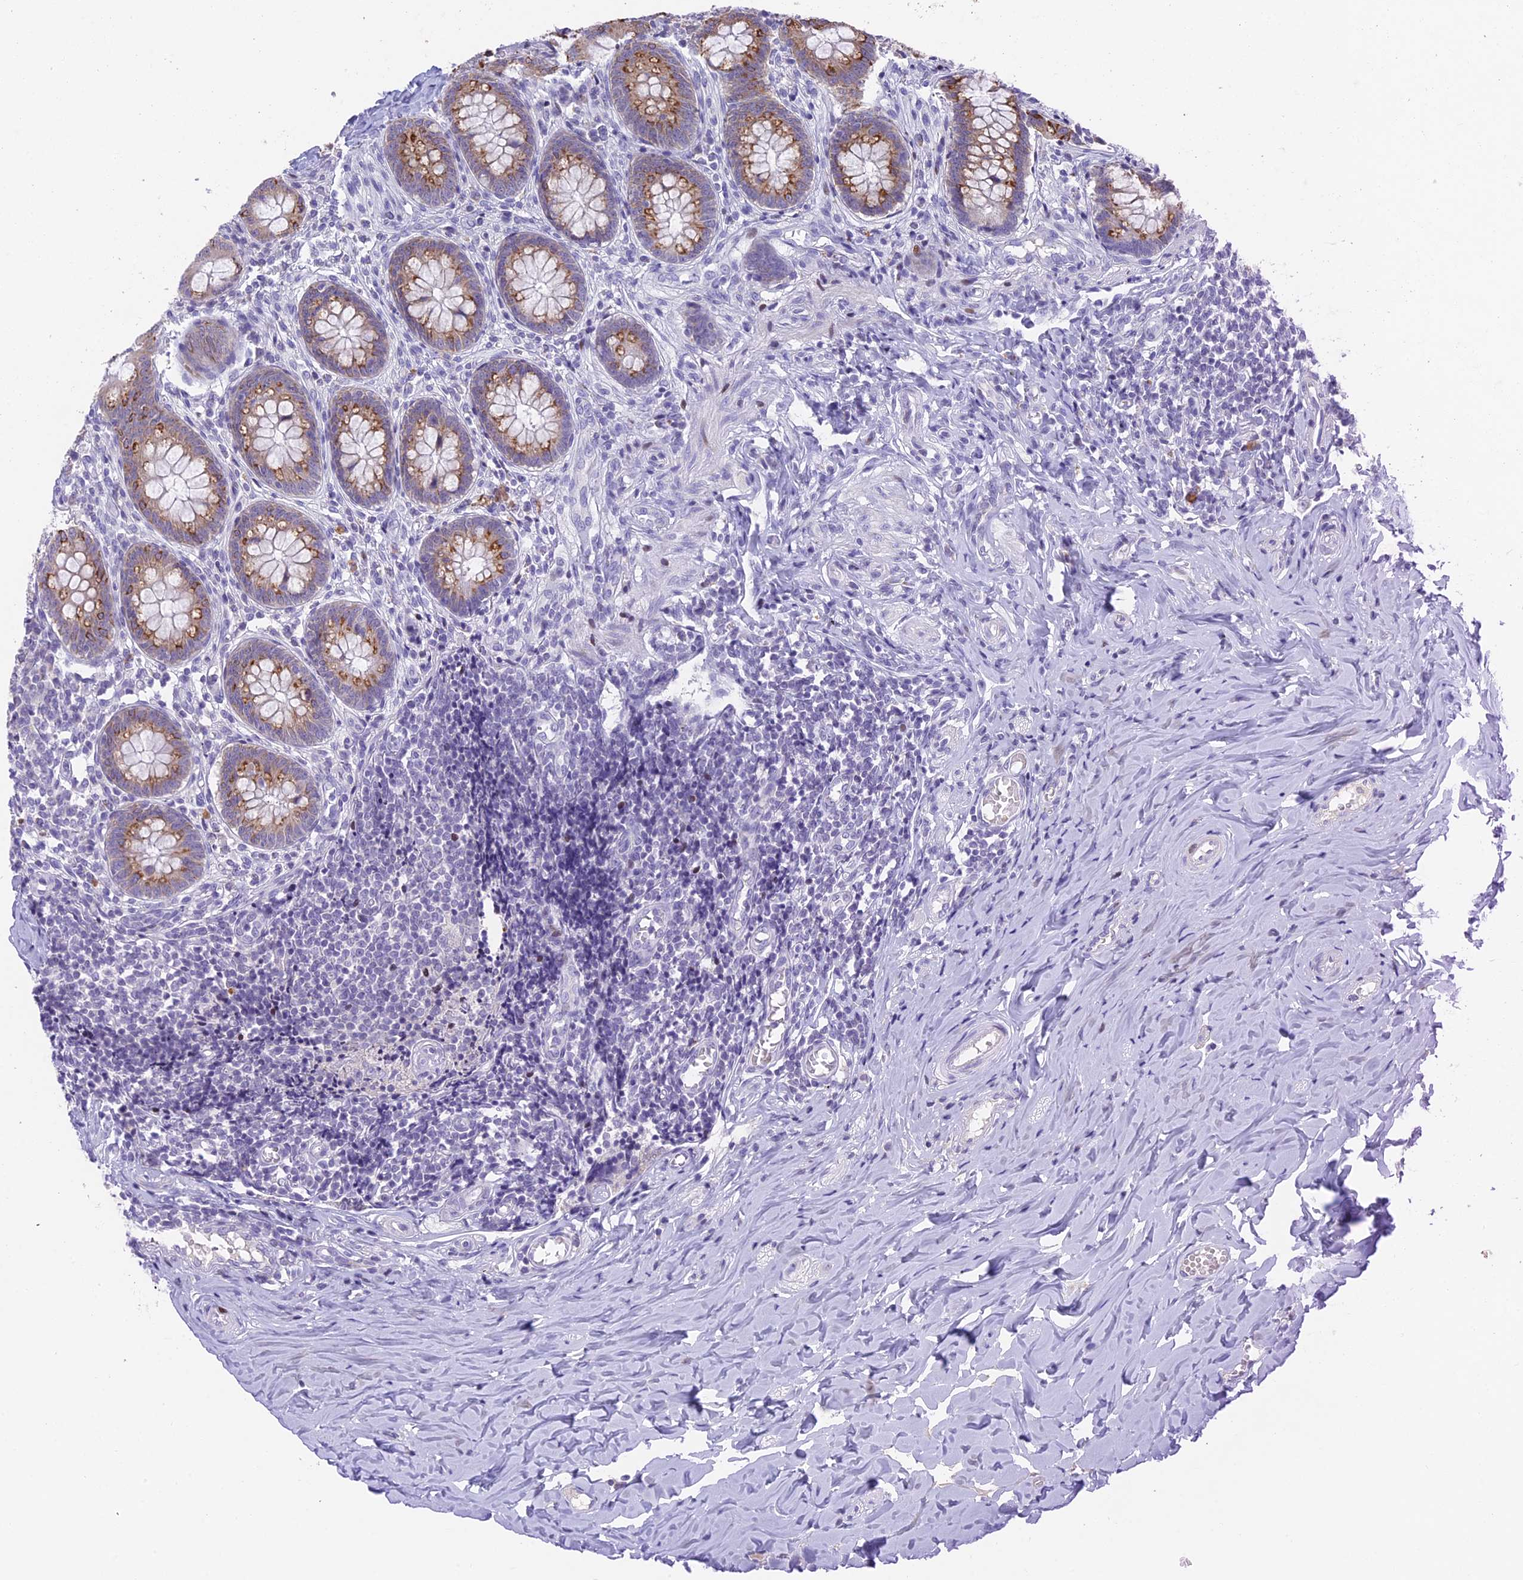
{"staining": {"intensity": "moderate", "quantity": "25%-75%", "location": "cytoplasmic/membranous"}, "tissue": "appendix", "cell_type": "Glandular cells", "image_type": "normal", "snomed": [{"axis": "morphology", "description": "Normal tissue, NOS"}, {"axis": "topography", "description": "Appendix"}], "caption": "This is a micrograph of IHC staining of benign appendix, which shows moderate positivity in the cytoplasmic/membranous of glandular cells.", "gene": "REXO5", "patient": {"sex": "female", "age": 33}}